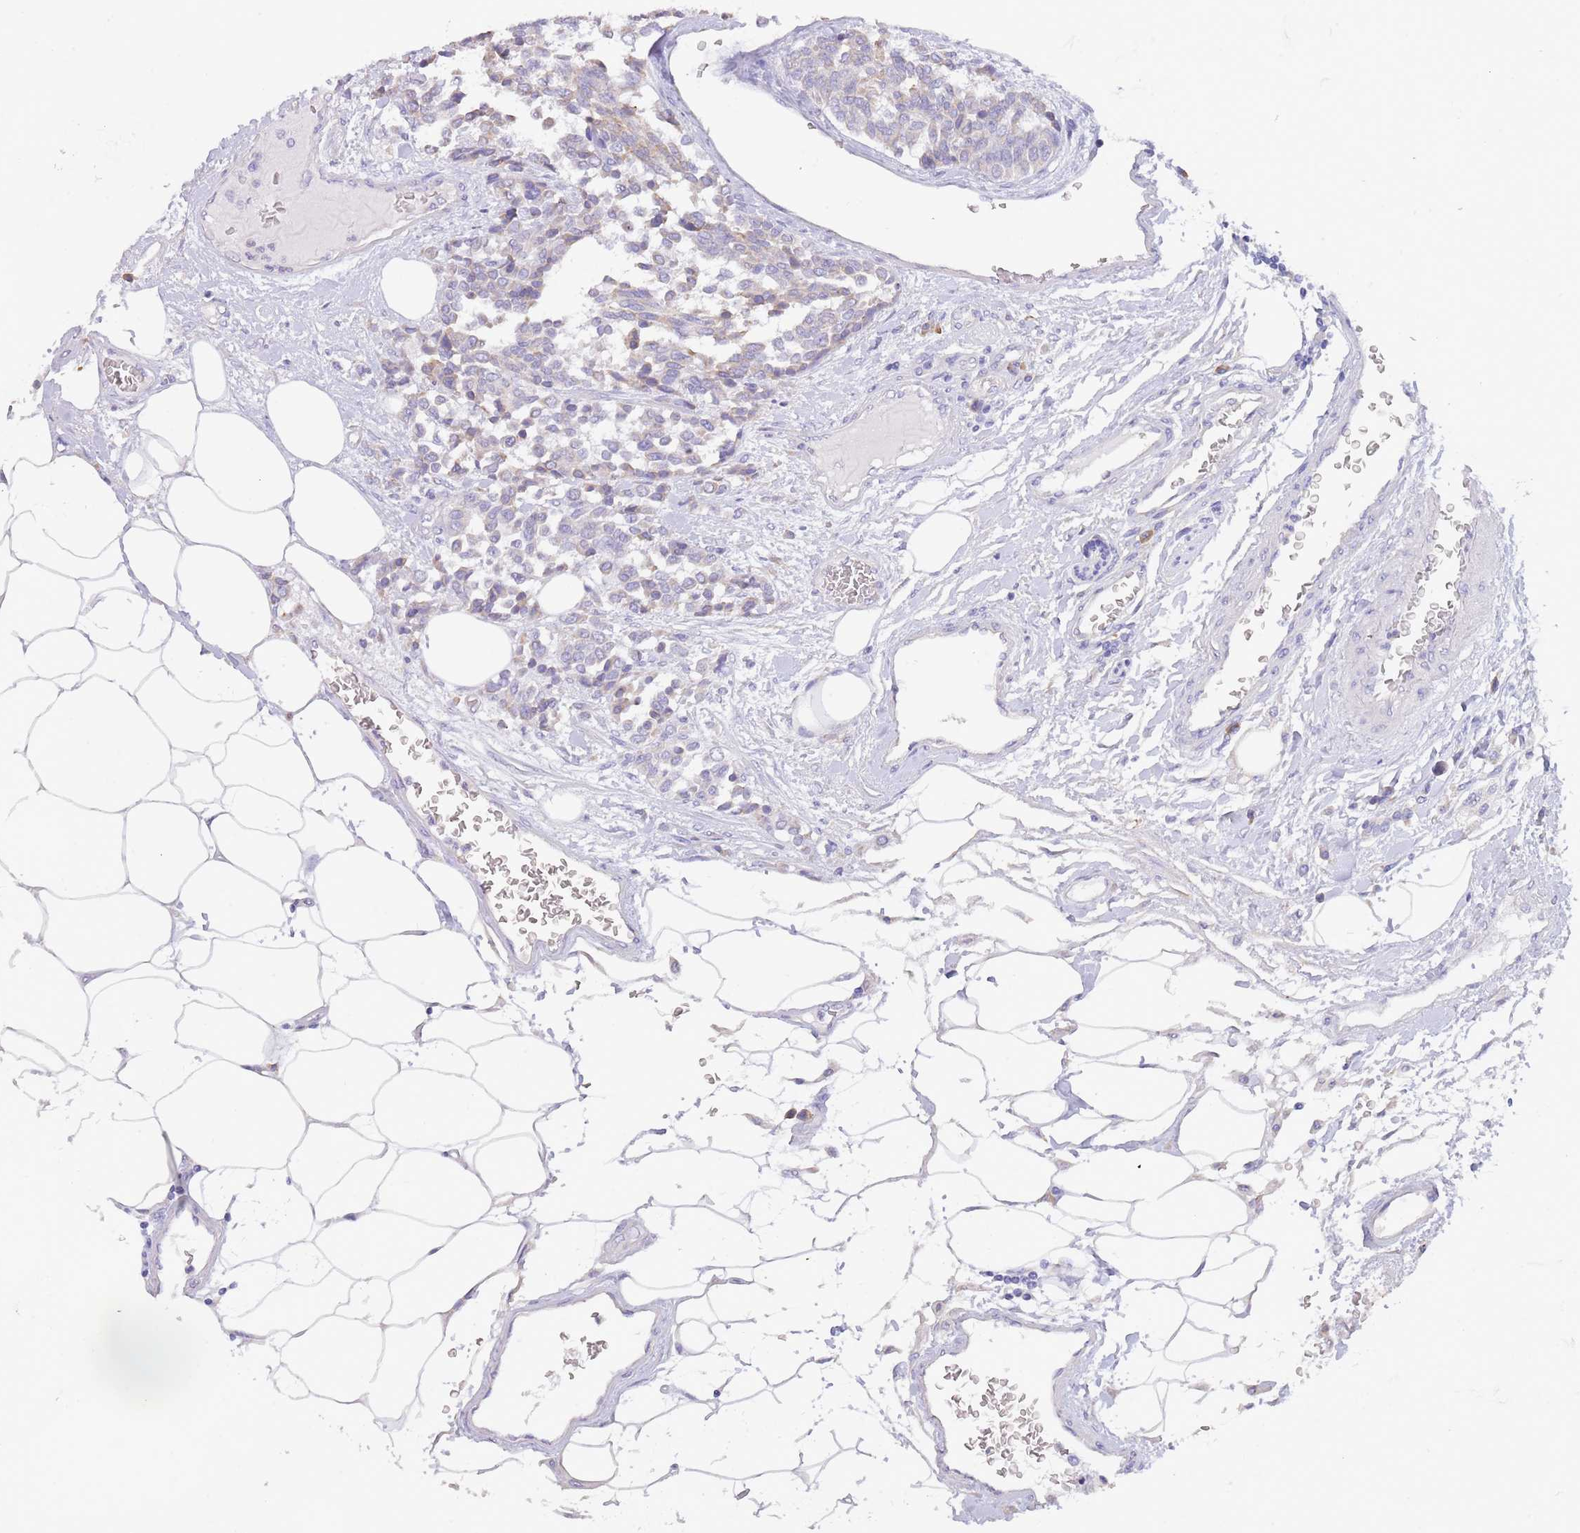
{"staining": {"intensity": "negative", "quantity": "none", "location": "none"}, "tissue": "carcinoid", "cell_type": "Tumor cells", "image_type": "cancer", "snomed": [{"axis": "morphology", "description": "Carcinoid, malignant, NOS"}, {"axis": "topography", "description": "Pancreas"}], "caption": "Immunohistochemistry micrograph of neoplastic tissue: human carcinoid stained with DAB (3,3'-diaminobenzidine) exhibits no significant protein staining in tumor cells.", "gene": "CCDC149", "patient": {"sex": "female", "age": 54}}